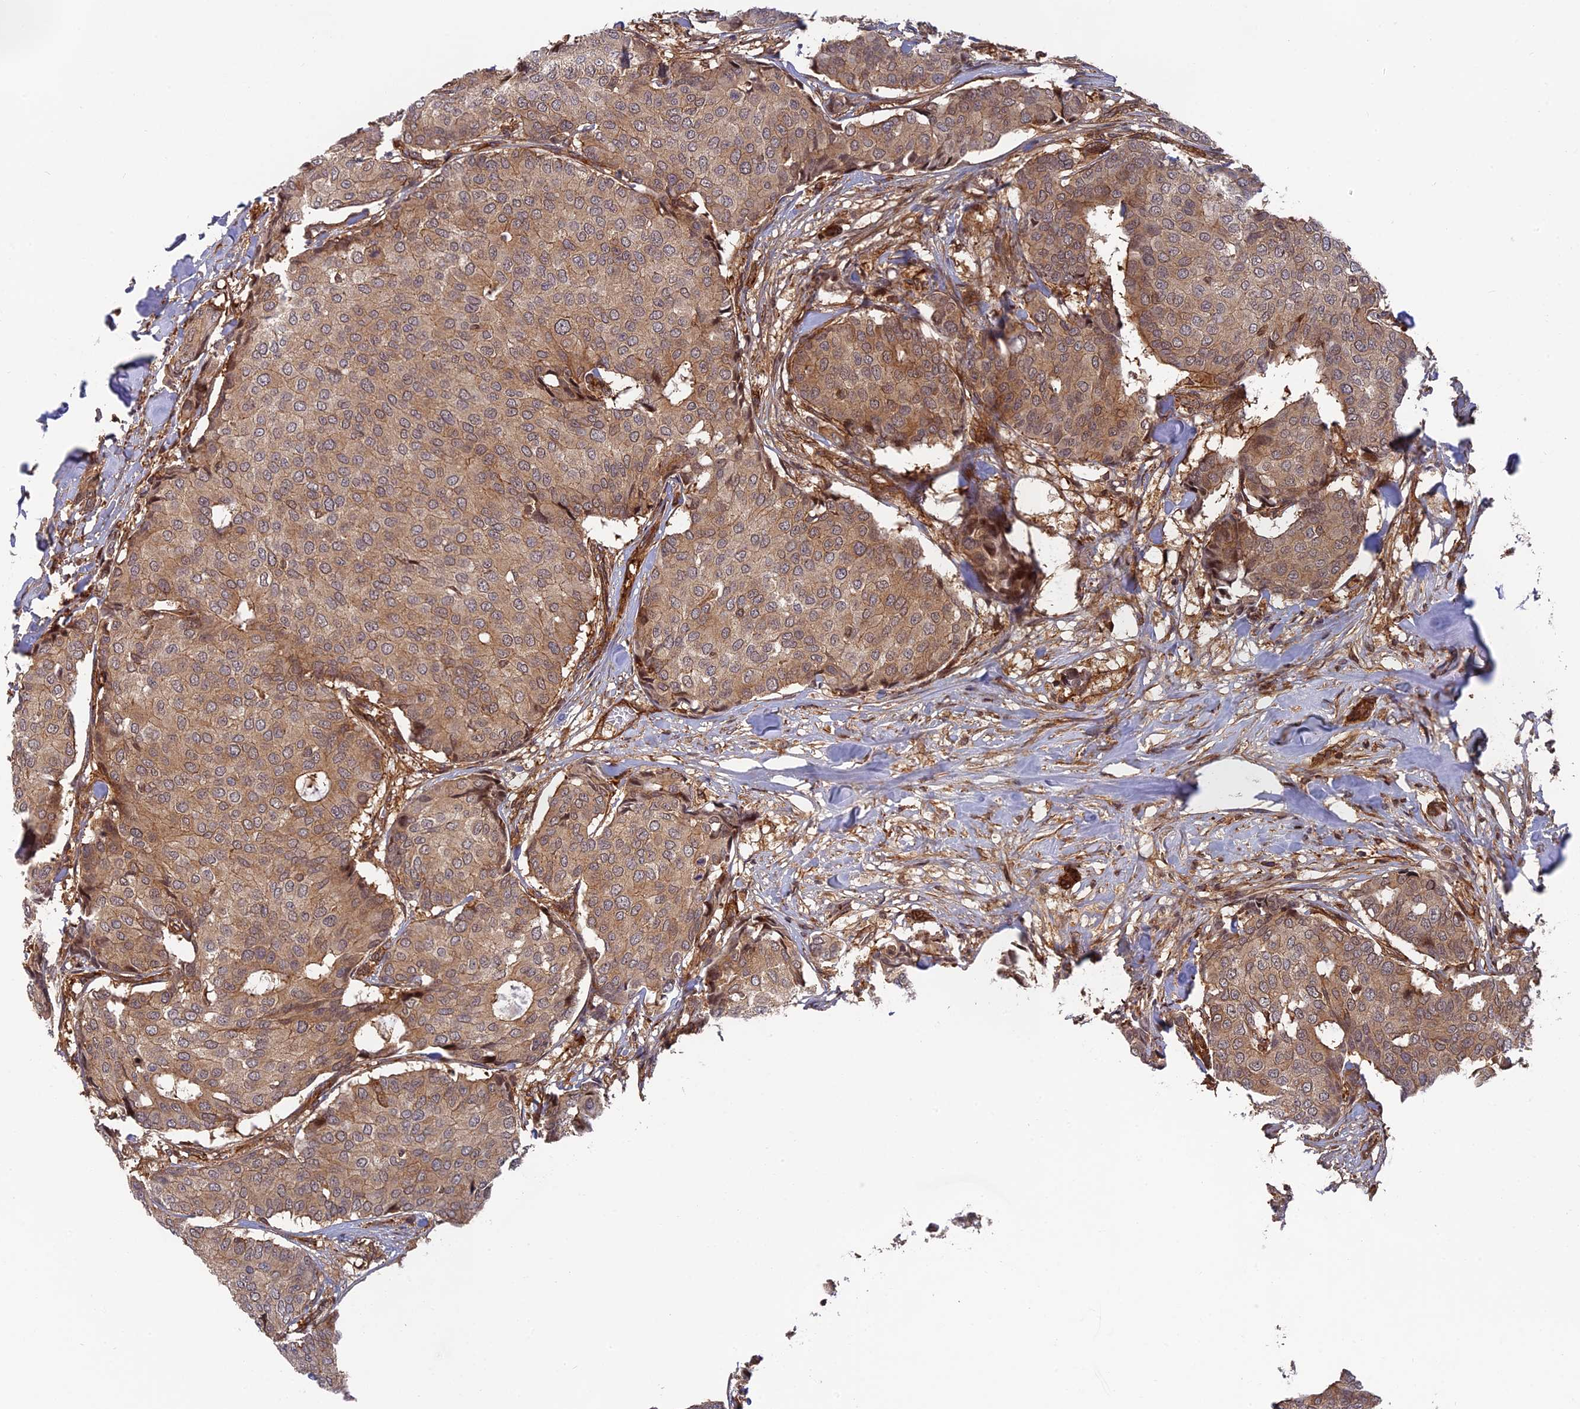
{"staining": {"intensity": "moderate", "quantity": ">75%", "location": "cytoplasmic/membranous"}, "tissue": "breast cancer", "cell_type": "Tumor cells", "image_type": "cancer", "snomed": [{"axis": "morphology", "description": "Duct carcinoma"}, {"axis": "topography", "description": "Breast"}], "caption": "Protein expression analysis of human breast intraductal carcinoma reveals moderate cytoplasmic/membranous staining in approximately >75% of tumor cells.", "gene": "OSBPL1A", "patient": {"sex": "female", "age": 75}}